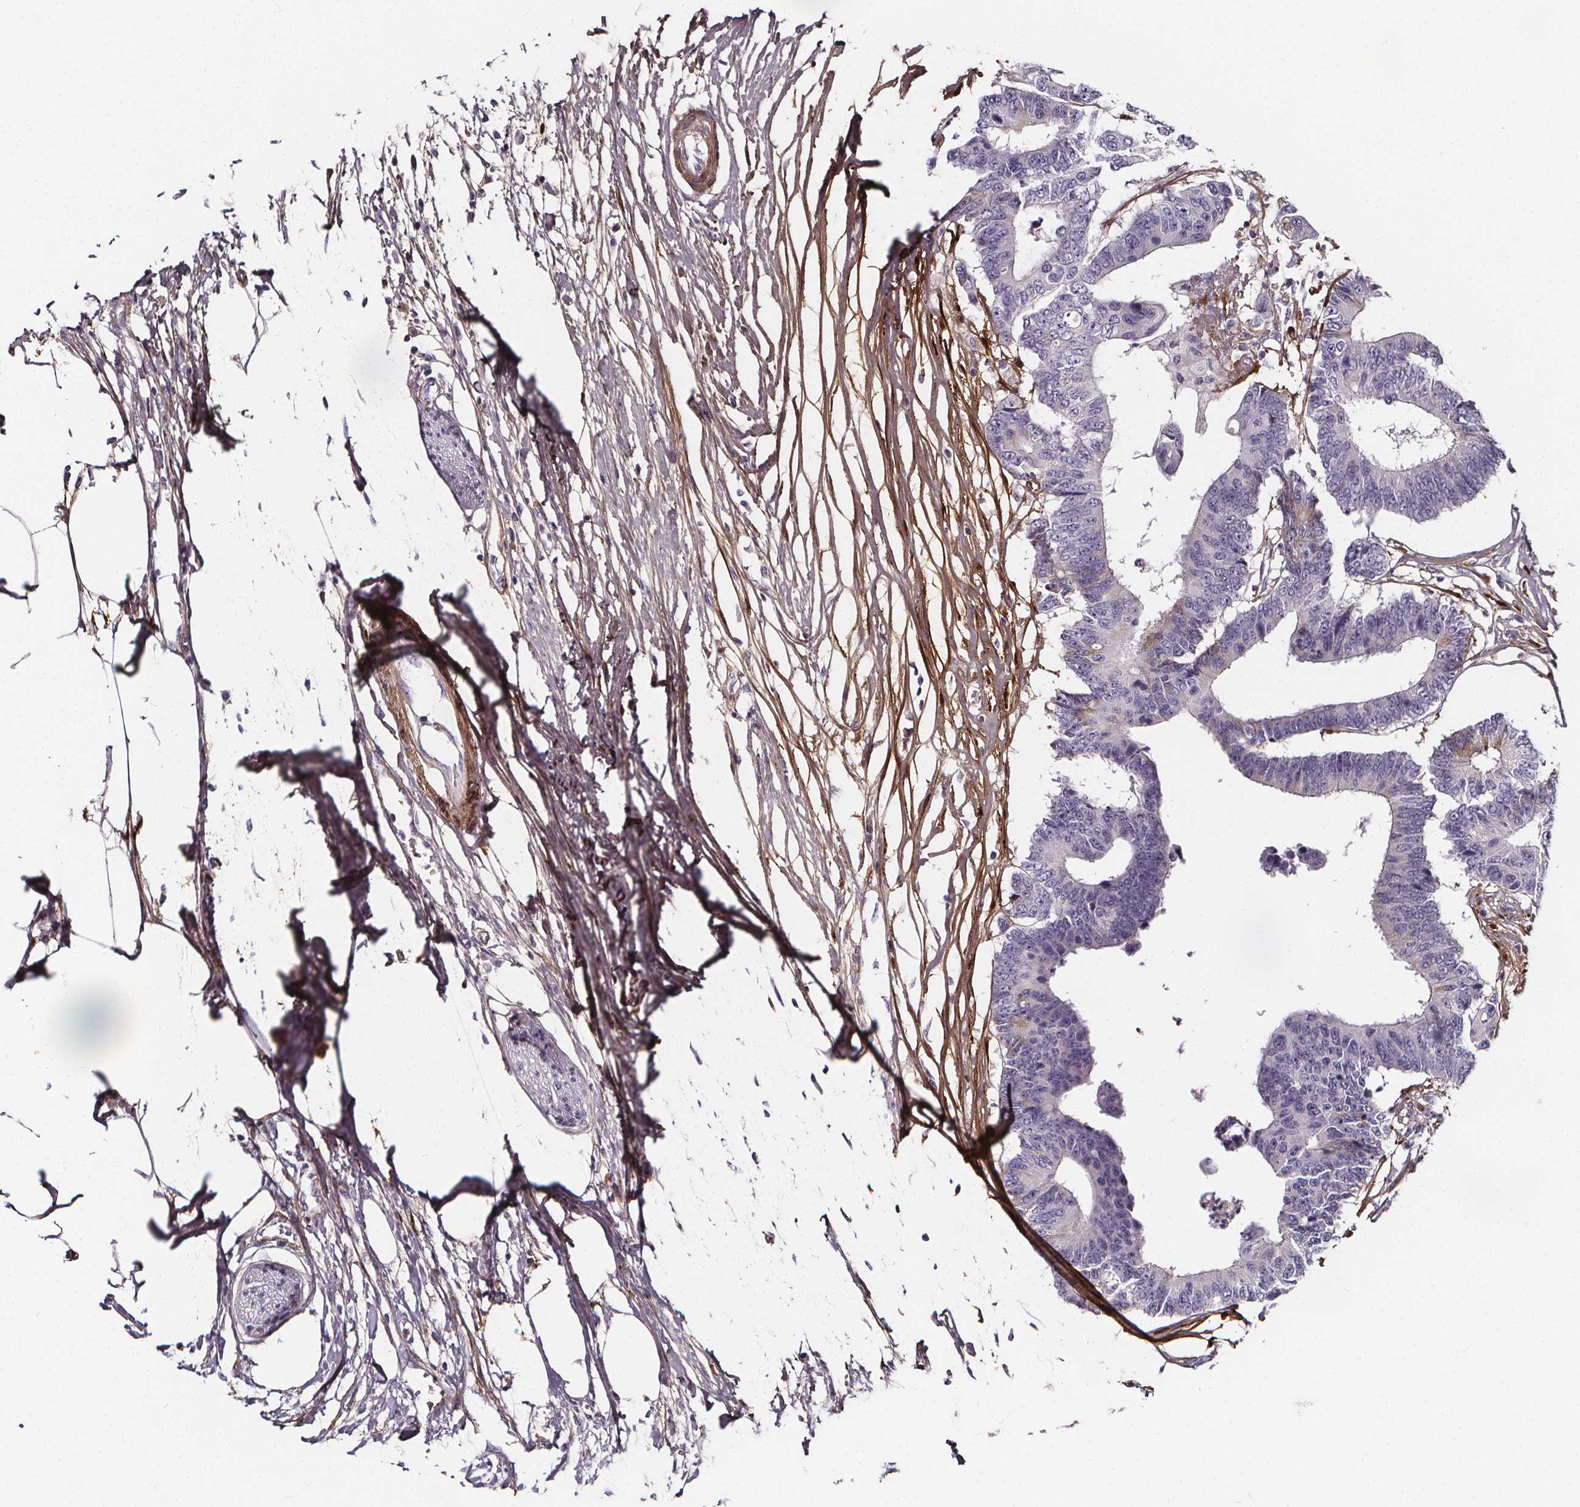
{"staining": {"intensity": "negative", "quantity": "none", "location": "none"}, "tissue": "colorectal cancer", "cell_type": "Tumor cells", "image_type": "cancer", "snomed": [{"axis": "morphology", "description": "Adenocarcinoma, NOS"}, {"axis": "topography", "description": "Colon"}], "caption": "DAB immunohistochemical staining of adenocarcinoma (colorectal) exhibits no significant expression in tumor cells. Brightfield microscopy of immunohistochemistry (IHC) stained with DAB (3,3'-diaminobenzidine) (brown) and hematoxylin (blue), captured at high magnification.", "gene": "AEBP1", "patient": {"sex": "female", "age": 48}}